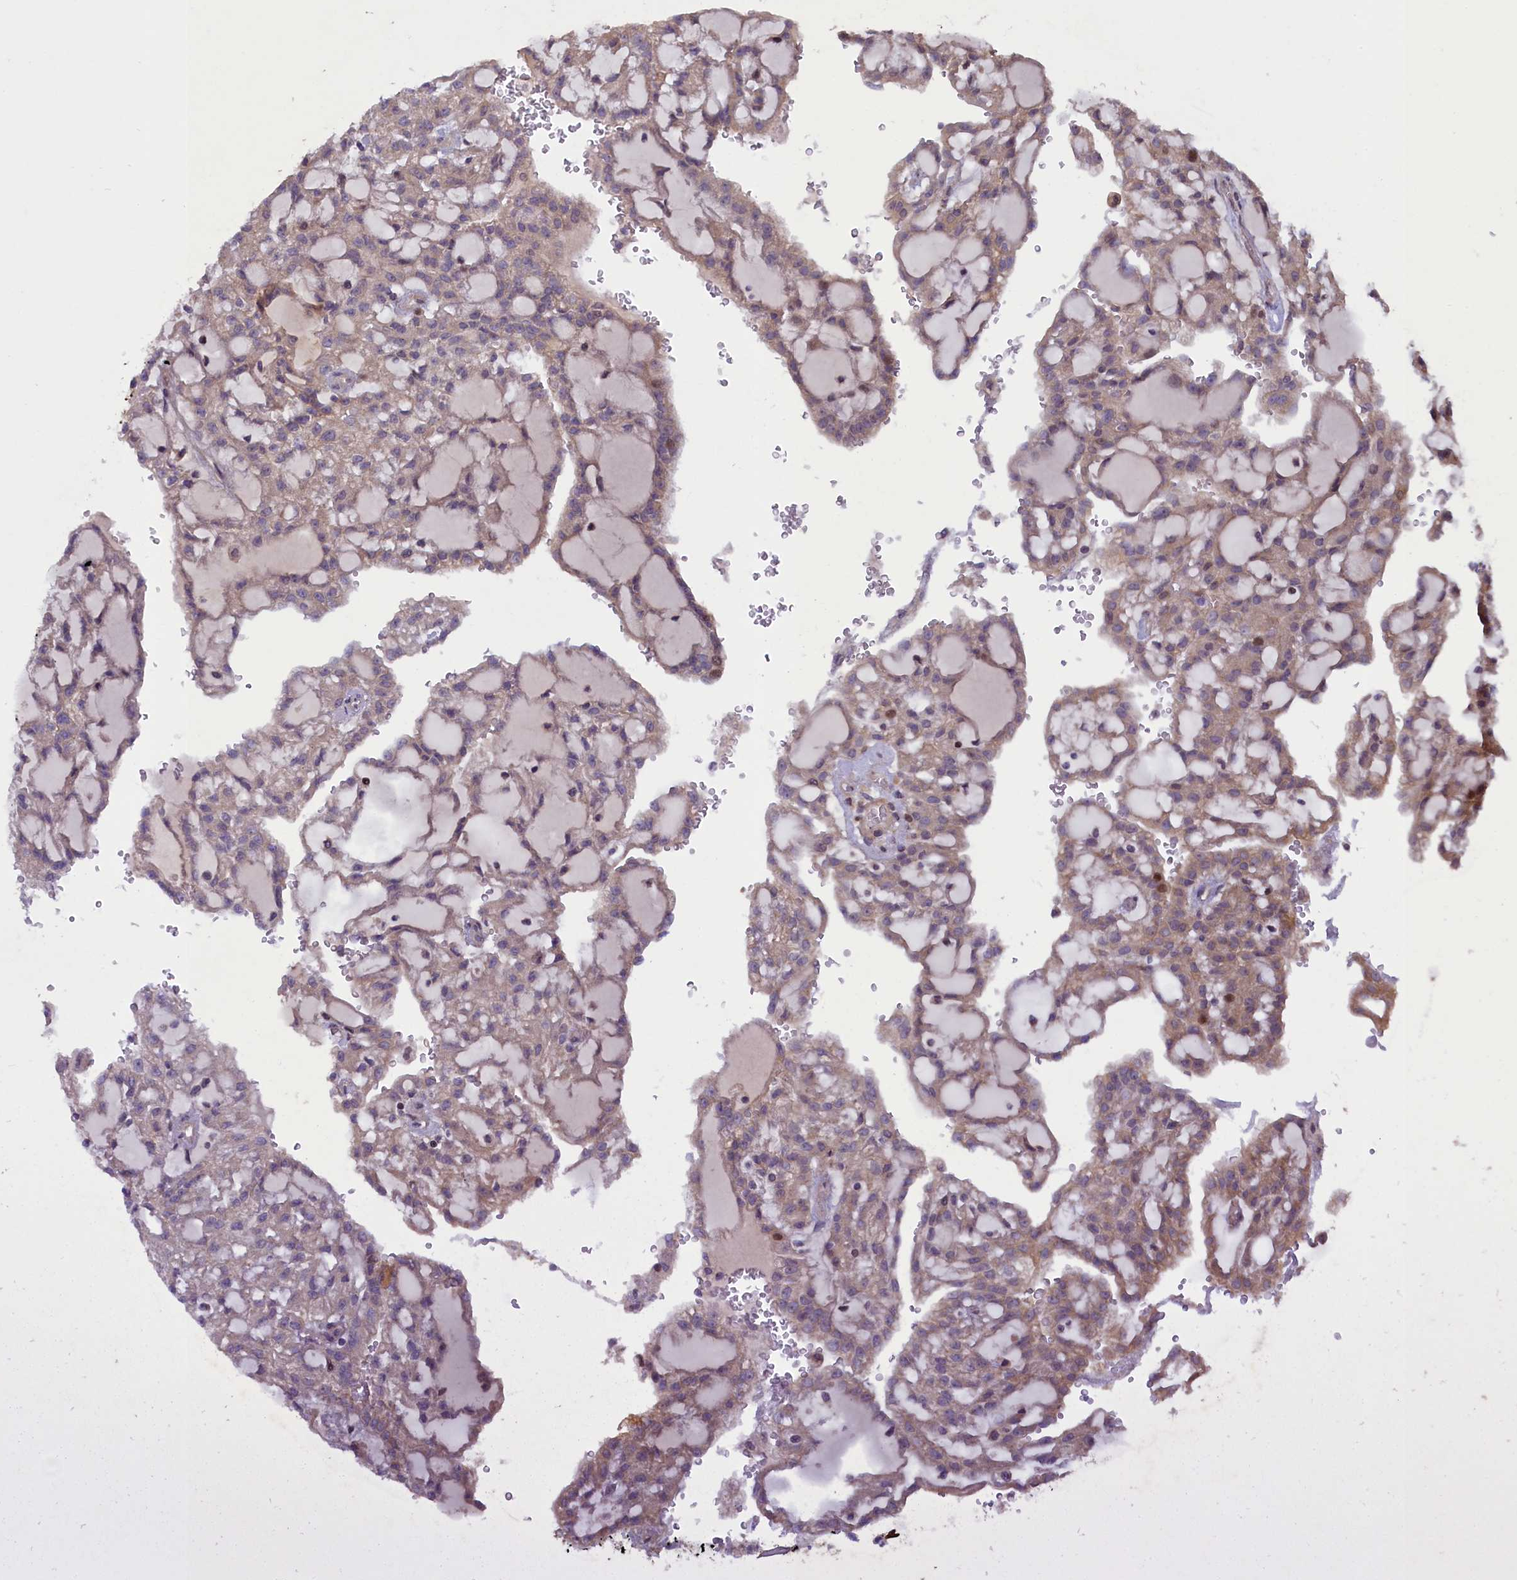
{"staining": {"intensity": "weak", "quantity": "25%-75%", "location": "cytoplasmic/membranous"}, "tissue": "renal cancer", "cell_type": "Tumor cells", "image_type": "cancer", "snomed": [{"axis": "morphology", "description": "Adenocarcinoma, NOS"}, {"axis": "topography", "description": "Kidney"}], "caption": "Human adenocarcinoma (renal) stained for a protein (brown) displays weak cytoplasmic/membranous positive positivity in about 25%-75% of tumor cells.", "gene": "MAN2C1", "patient": {"sex": "male", "age": 63}}